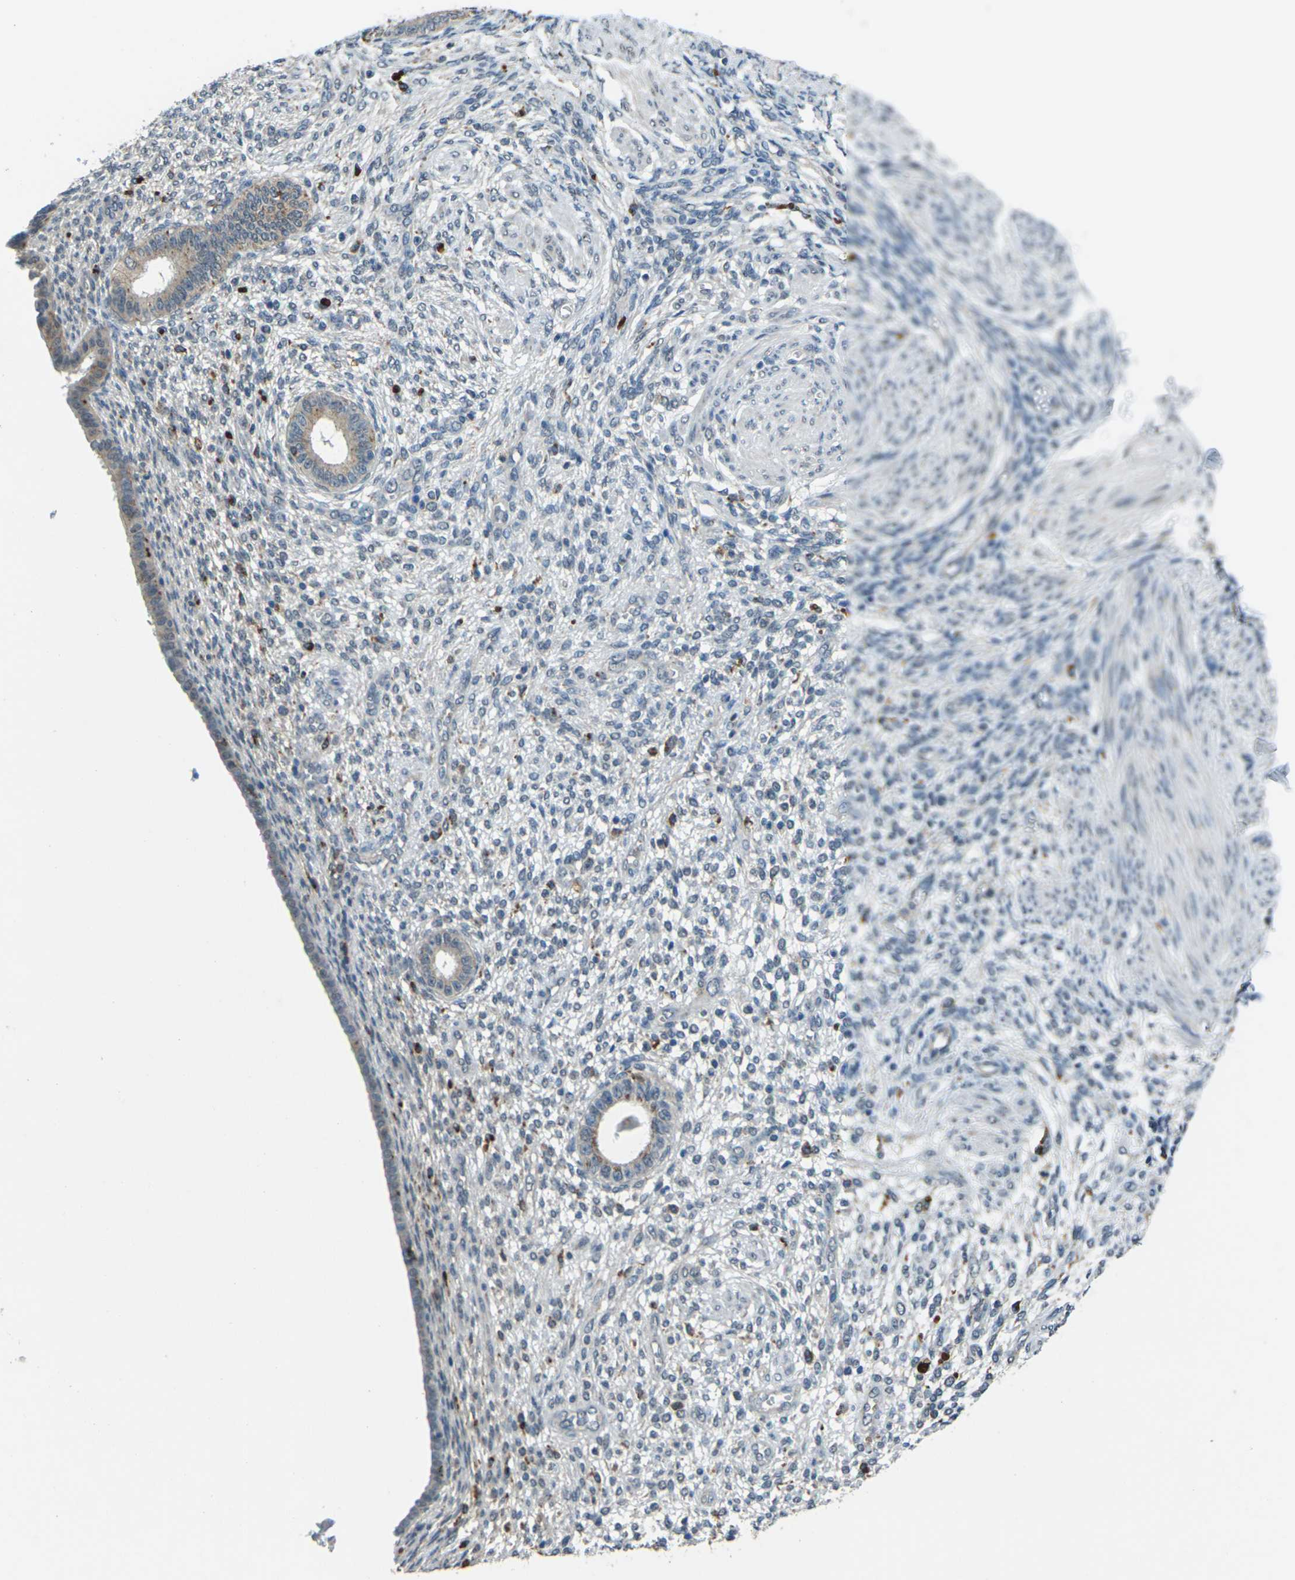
{"staining": {"intensity": "moderate", "quantity": "<25%", "location": "cytoplasmic/membranous"}, "tissue": "endometrium", "cell_type": "Cells in endometrial stroma", "image_type": "normal", "snomed": [{"axis": "morphology", "description": "Normal tissue, NOS"}, {"axis": "topography", "description": "Endometrium"}], "caption": "Moderate cytoplasmic/membranous protein expression is present in about <25% of cells in endometrial stroma in endometrium. (Stains: DAB (3,3'-diaminobenzidine) in brown, nuclei in blue, Microscopy: brightfield microscopy at high magnification).", "gene": "SLC31A2", "patient": {"sex": "female", "age": 72}}